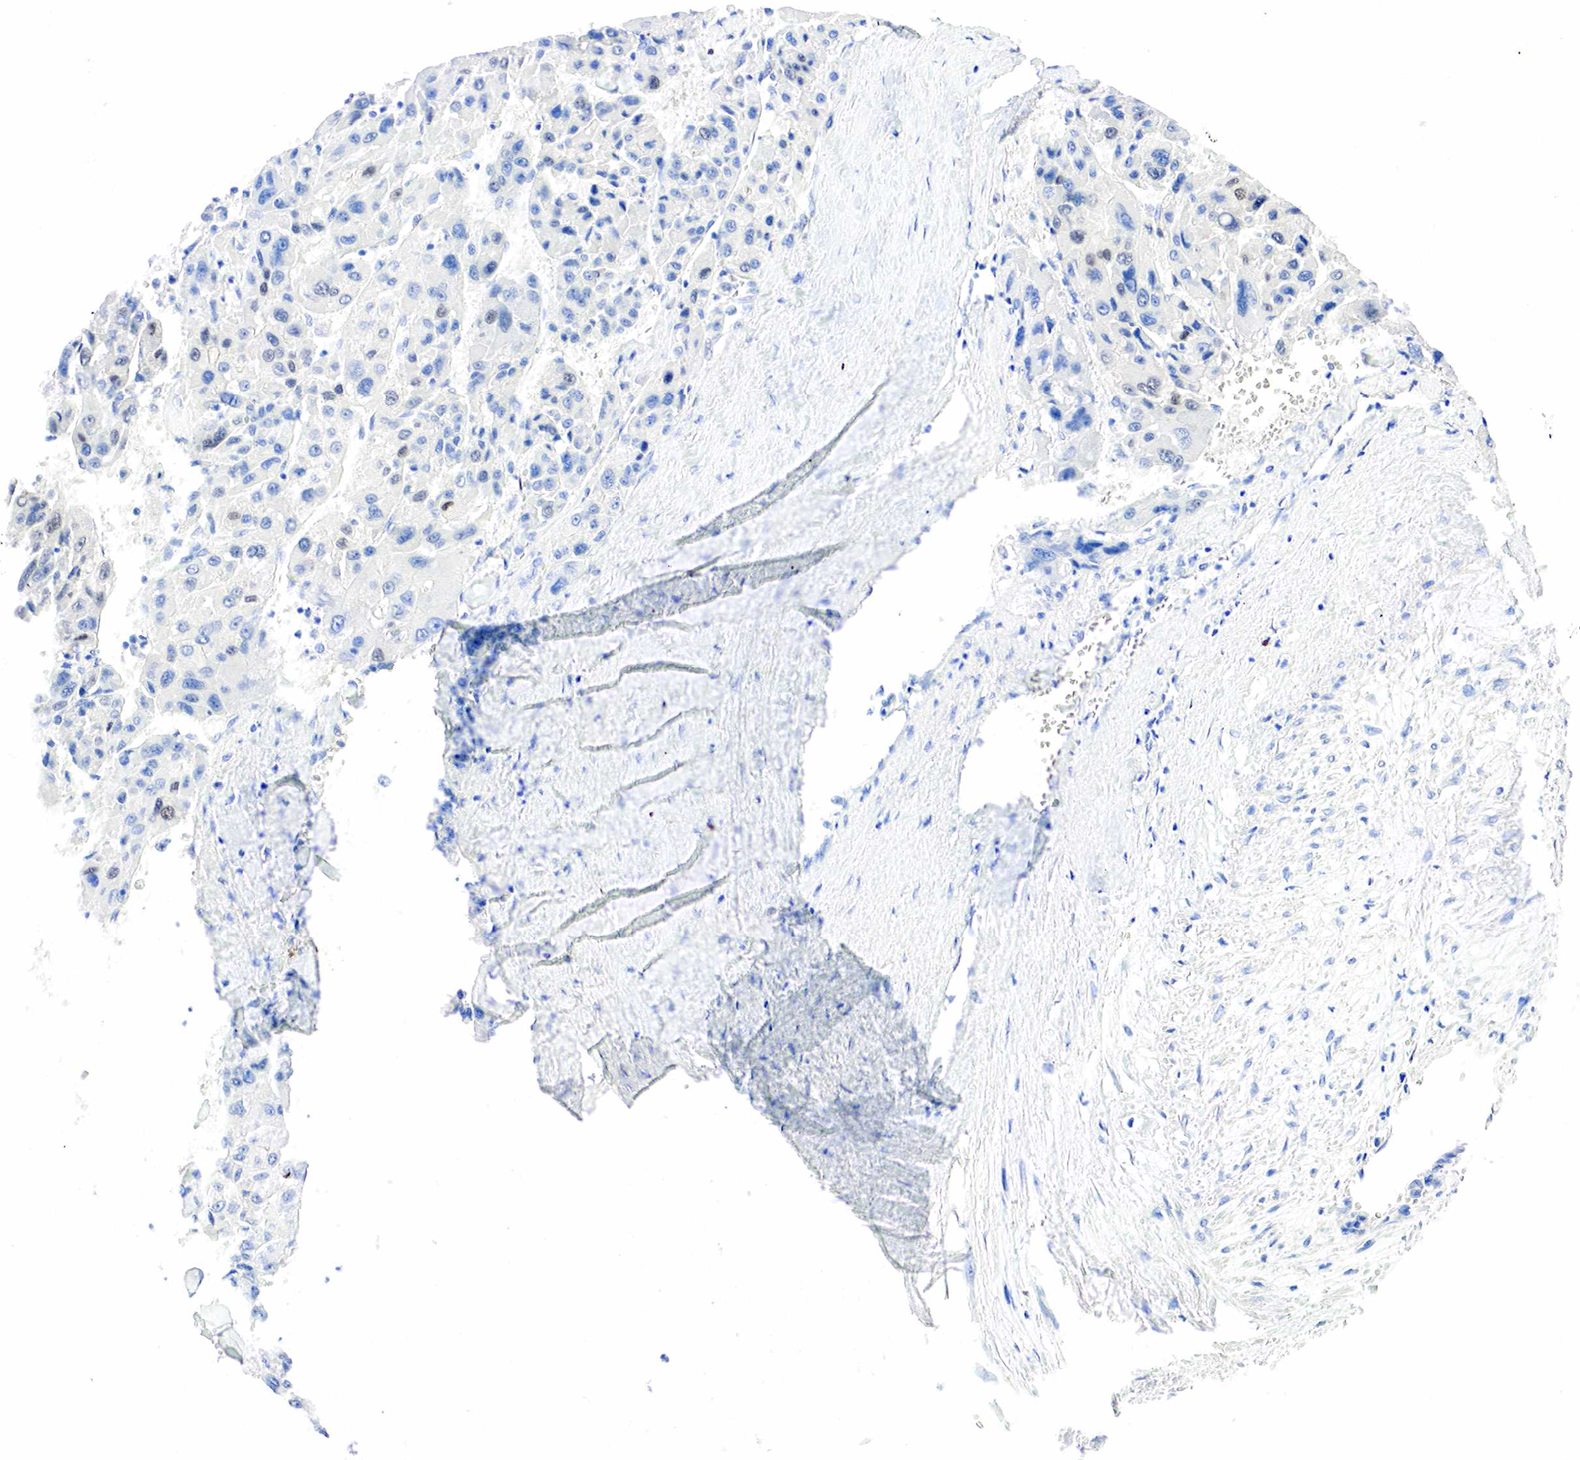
{"staining": {"intensity": "negative", "quantity": "none", "location": "none"}, "tissue": "liver cancer", "cell_type": "Tumor cells", "image_type": "cancer", "snomed": [{"axis": "morphology", "description": "Carcinoma, Hepatocellular, NOS"}, {"axis": "topography", "description": "Liver"}], "caption": "The micrograph shows no significant staining in tumor cells of liver hepatocellular carcinoma.", "gene": "PGR", "patient": {"sex": "male", "age": 64}}